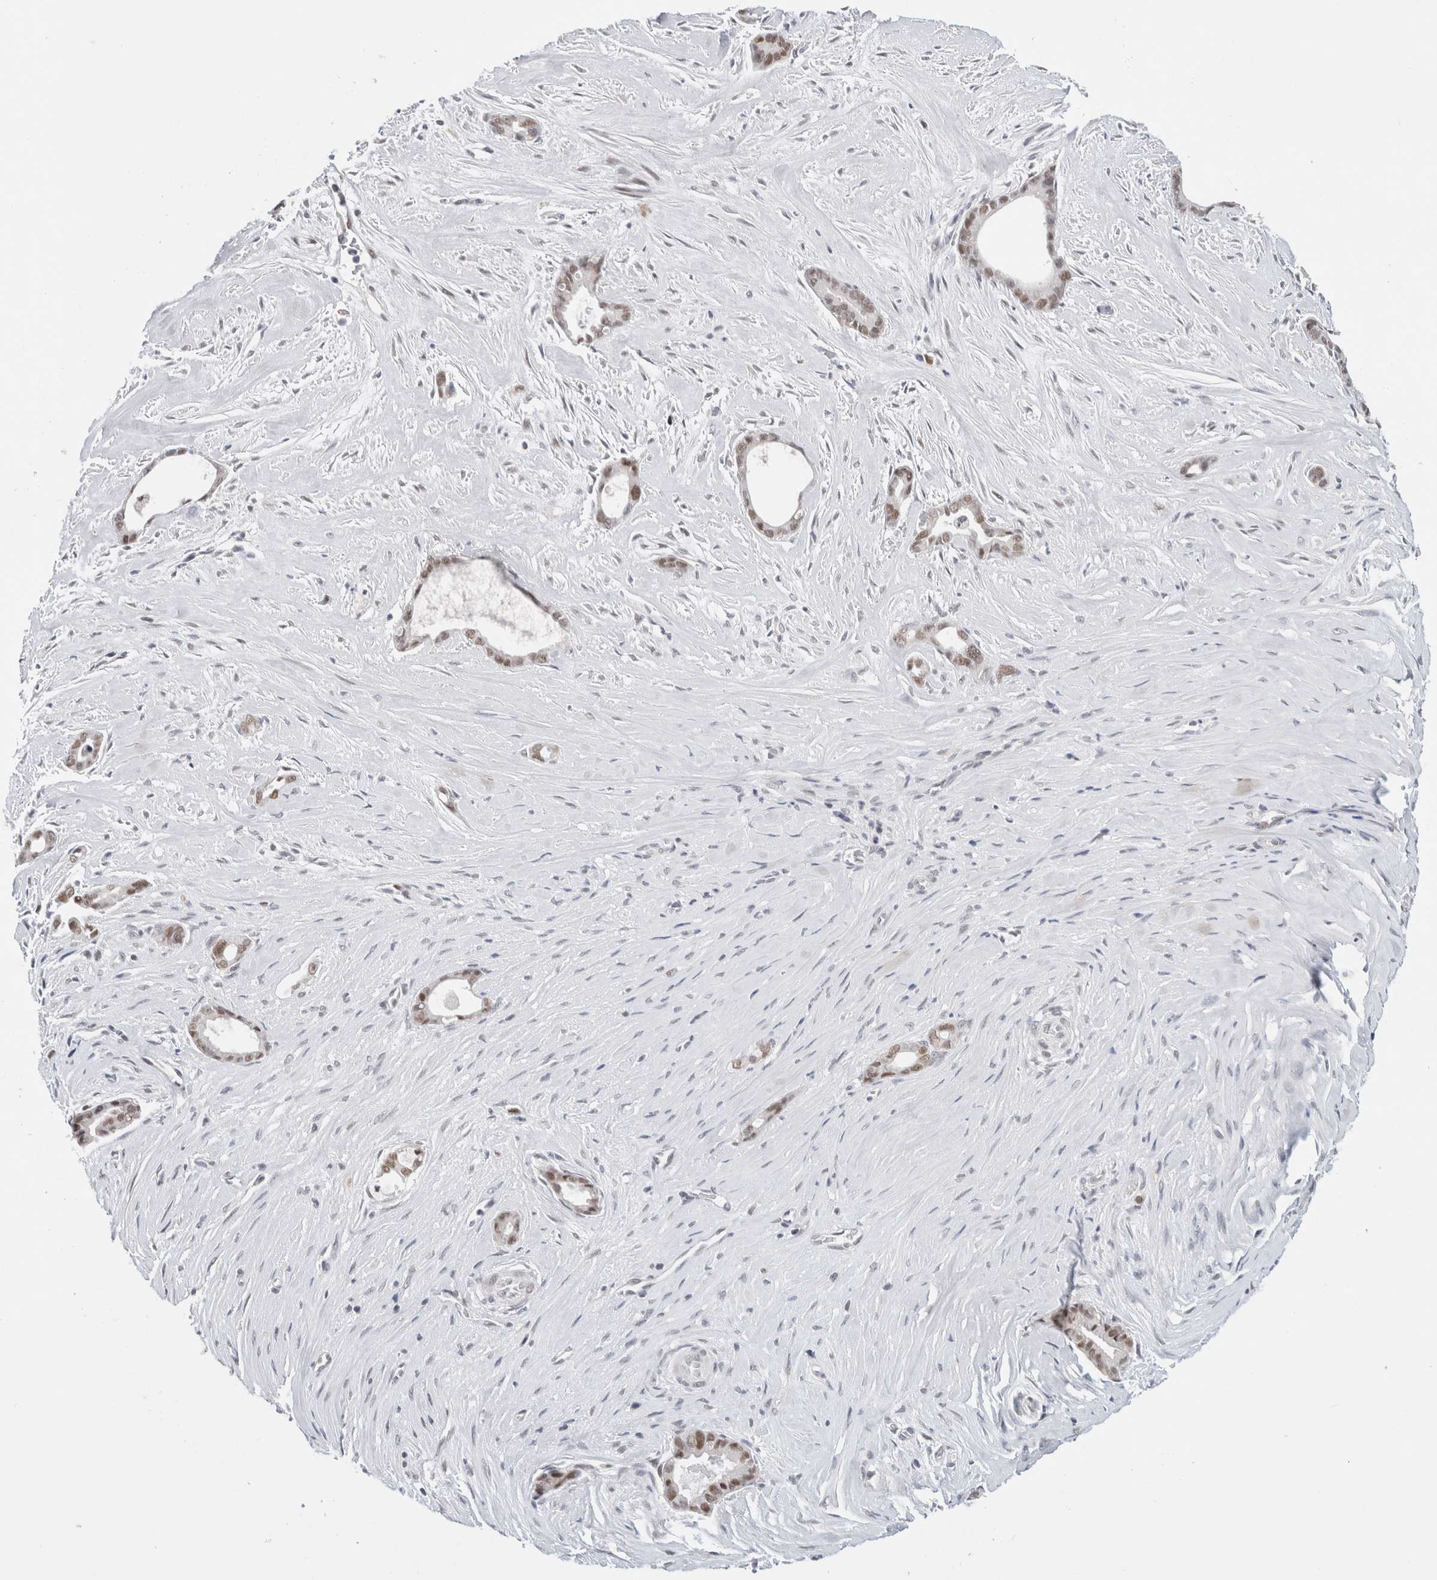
{"staining": {"intensity": "weak", "quantity": ">75%", "location": "nuclear"}, "tissue": "liver cancer", "cell_type": "Tumor cells", "image_type": "cancer", "snomed": [{"axis": "morphology", "description": "Cholangiocarcinoma"}, {"axis": "topography", "description": "Liver"}], "caption": "Liver cholangiocarcinoma was stained to show a protein in brown. There is low levels of weak nuclear expression in about >75% of tumor cells.", "gene": "KNL1", "patient": {"sex": "female", "age": 55}}